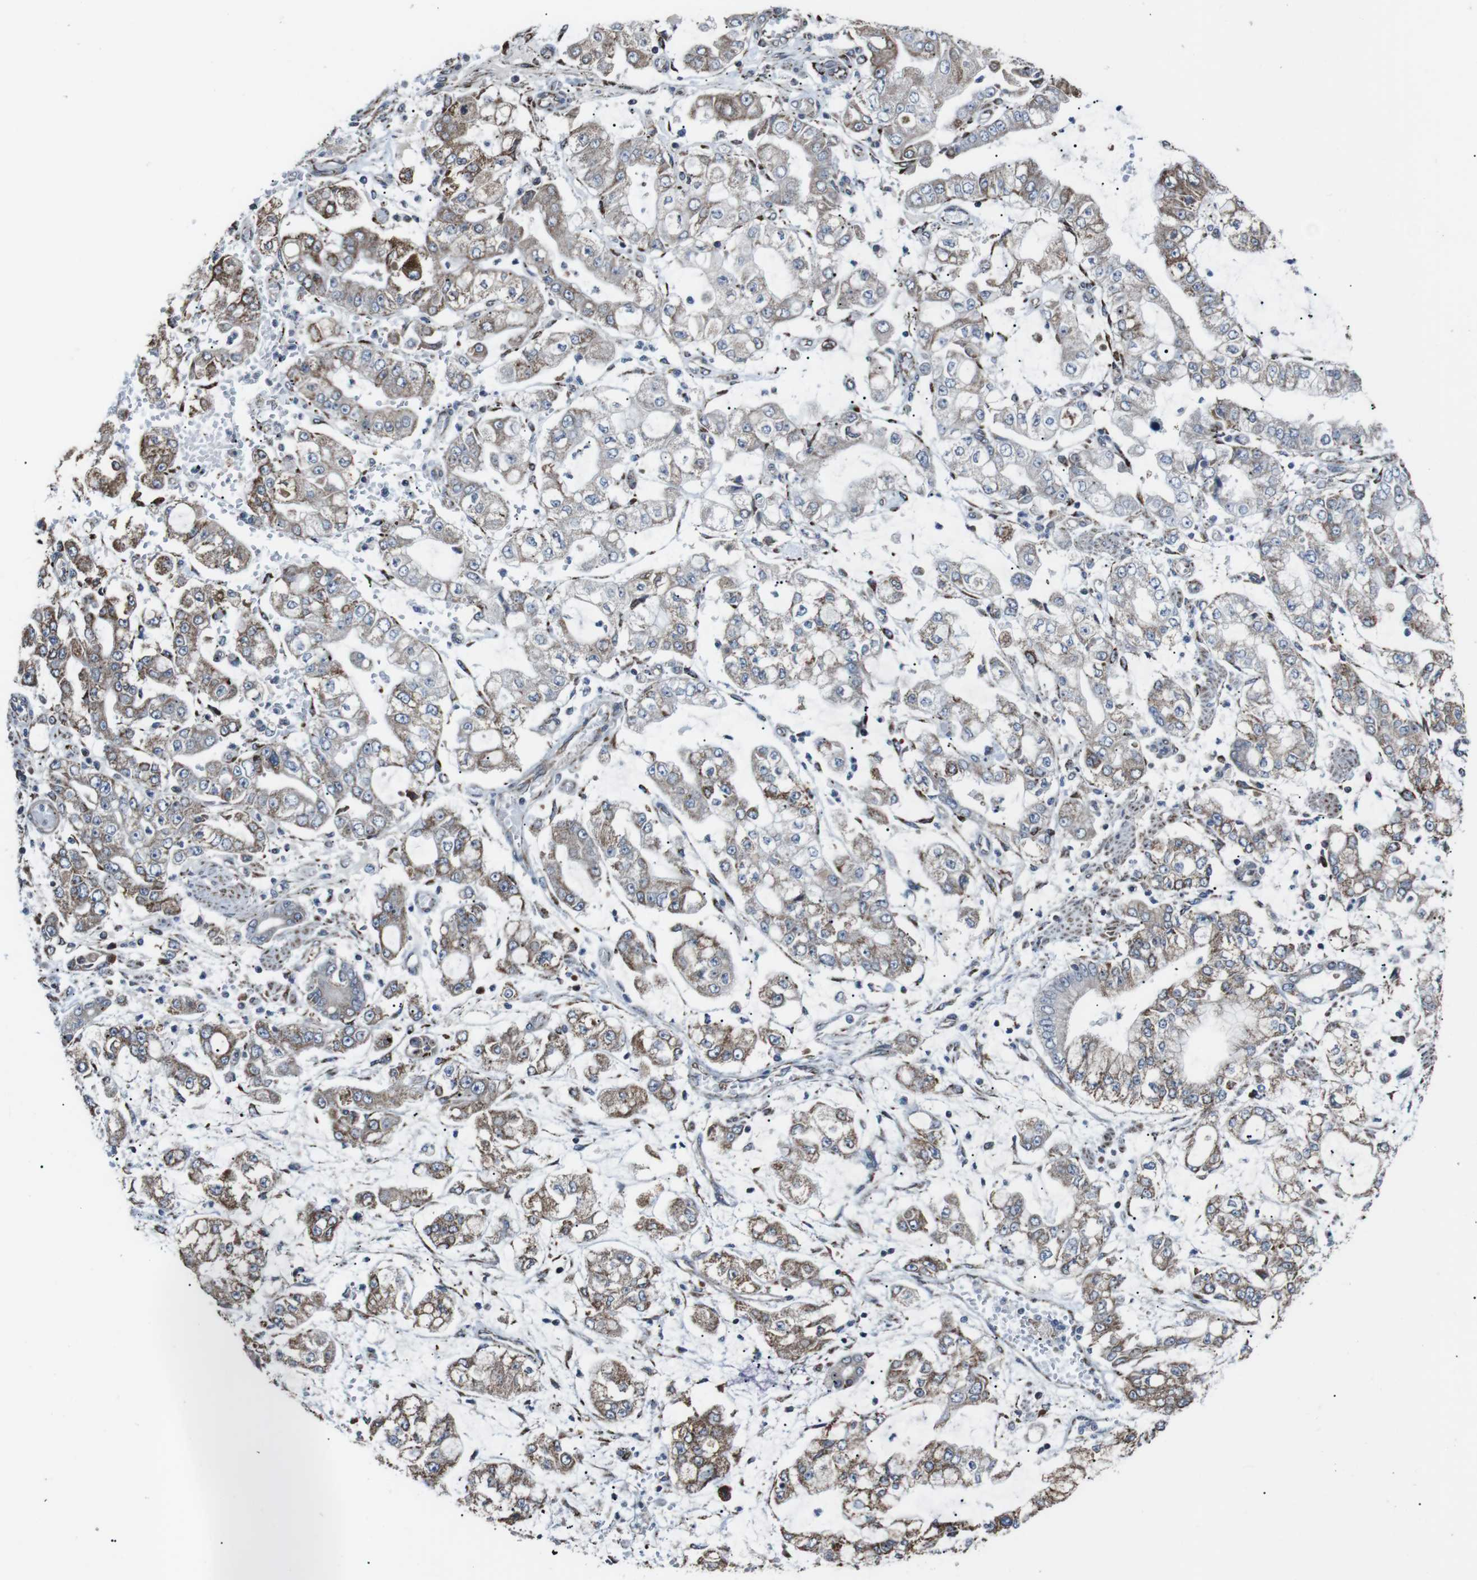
{"staining": {"intensity": "moderate", "quantity": "25%-75%", "location": "cytoplasmic/membranous"}, "tissue": "stomach cancer", "cell_type": "Tumor cells", "image_type": "cancer", "snomed": [{"axis": "morphology", "description": "Adenocarcinoma, NOS"}, {"axis": "topography", "description": "Stomach"}], "caption": "Immunohistochemistry (IHC) (DAB) staining of human stomach adenocarcinoma demonstrates moderate cytoplasmic/membranous protein expression in approximately 25%-75% of tumor cells.", "gene": "CISD2", "patient": {"sex": "male", "age": 76}}